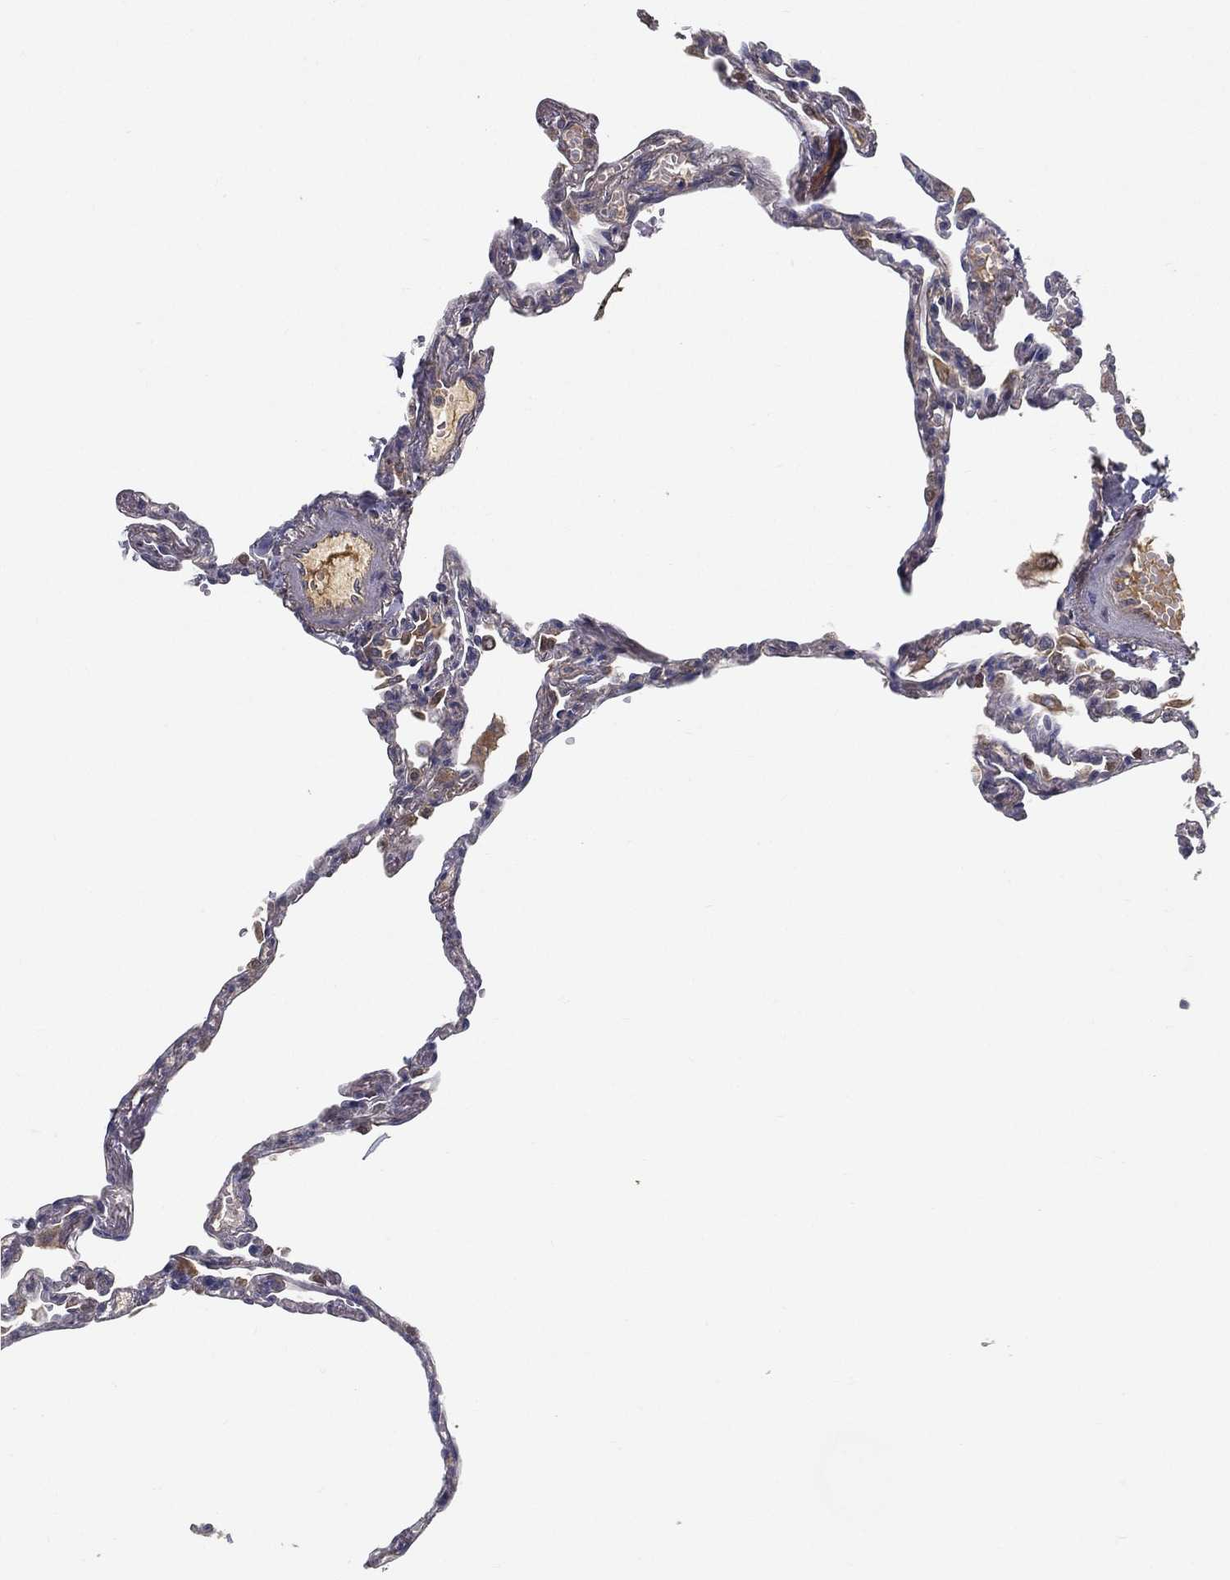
{"staining": {"intensity": "negative", "quantity": "none", "location": "none"}, "tissue": "lung", "cell_type": "Alveolar cells", "image_type": "normal", "snomed": [{"axis": "morphology", "description": "Normal tissue, NOS"}, {"axis": "topography", "description": "Lung"}], "caption": "A histopathology image of human lung is negative for staining in alveolar cells. (Brightfield microscopy of DAB (3,3'-diaminobenzidine) immunohistochemistry (IHC) at high magnification).", "gene": "MT", "patient": {"sex": "male", "age": 78}}